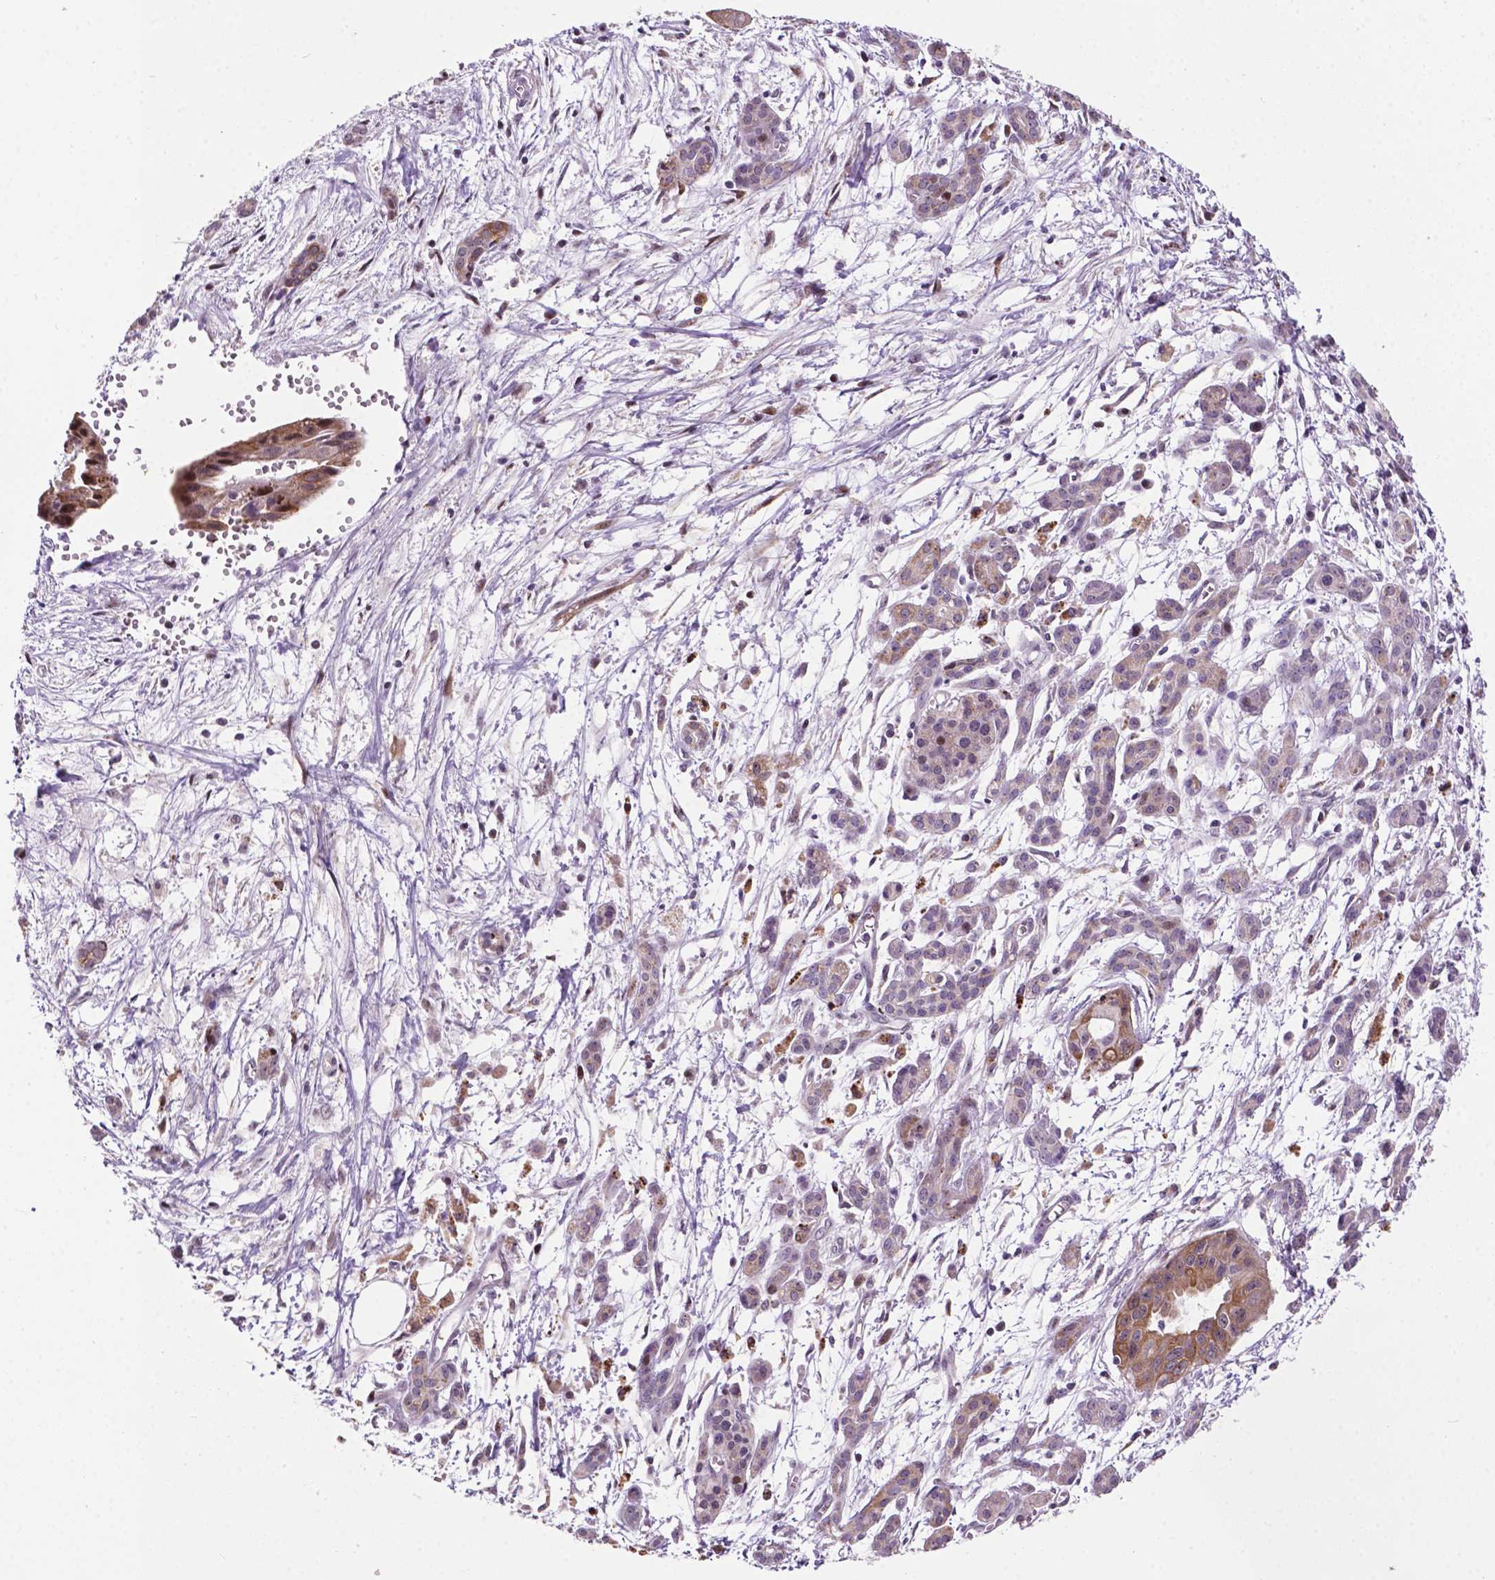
{"staining": {"intensity": "moderate", "quantity": ">75%", "location": "cytoplasmic/membranous"}, "tissue": "pancreatic cancer", "cell_type": "Tumor cells", "image_type": "cancer", "snomed": [{"axis": "morphology", "description": "Adenocarcinoma, NOS"}, {"axis": "topography", "description": "Pancreas"}], "caption": "The photomicrograph exhibits staining of pancreatic adenocarcinoma, revealing moderate cytoplasmic/membranous protein staining (brown color) within tumor cells.", "gene": "SMAD3", "patient": {"sex": "male", "age": 60}}